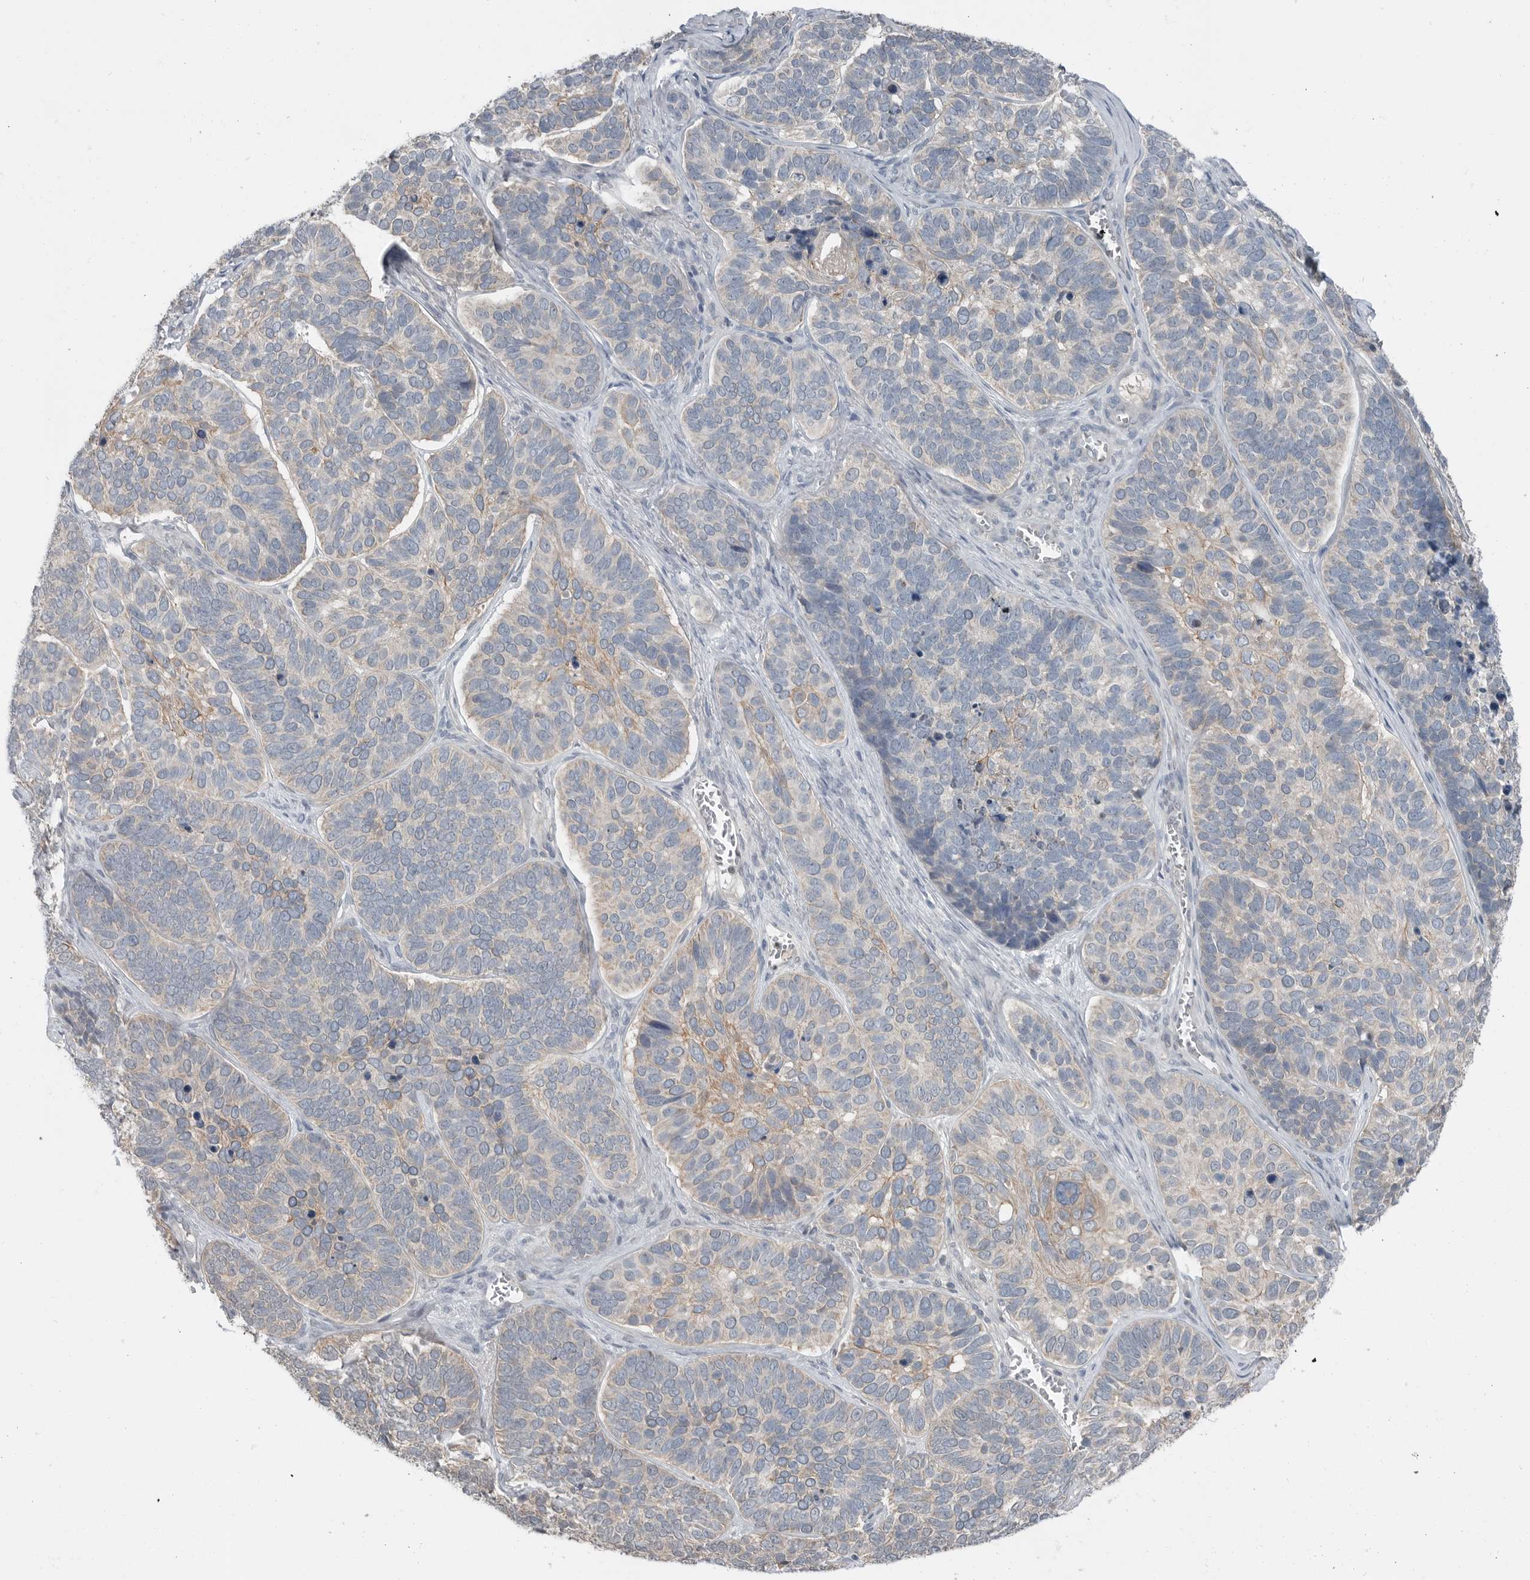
{"staining": {"intensity": "moderate", "quantity": "<25%", "location": "cytoplasmic/membranous"}, "tissue": "skin cancer", "cell_type": "Tumor cells", "image_type": "cancer", "snomed": [{"axis": "morphology", "description": "Basal cell carcinoma"}, {"axis": "topography", "description": "Skin"}], "caption": "Immunohistochemical staining of human basal cell carcinoma (skin) displays moderate cytoplasmic/membranous protein positivity in about <25% of tumor cells.", "gene": "MFAP3L", "patient": {"sex": "male", "age": 62}}